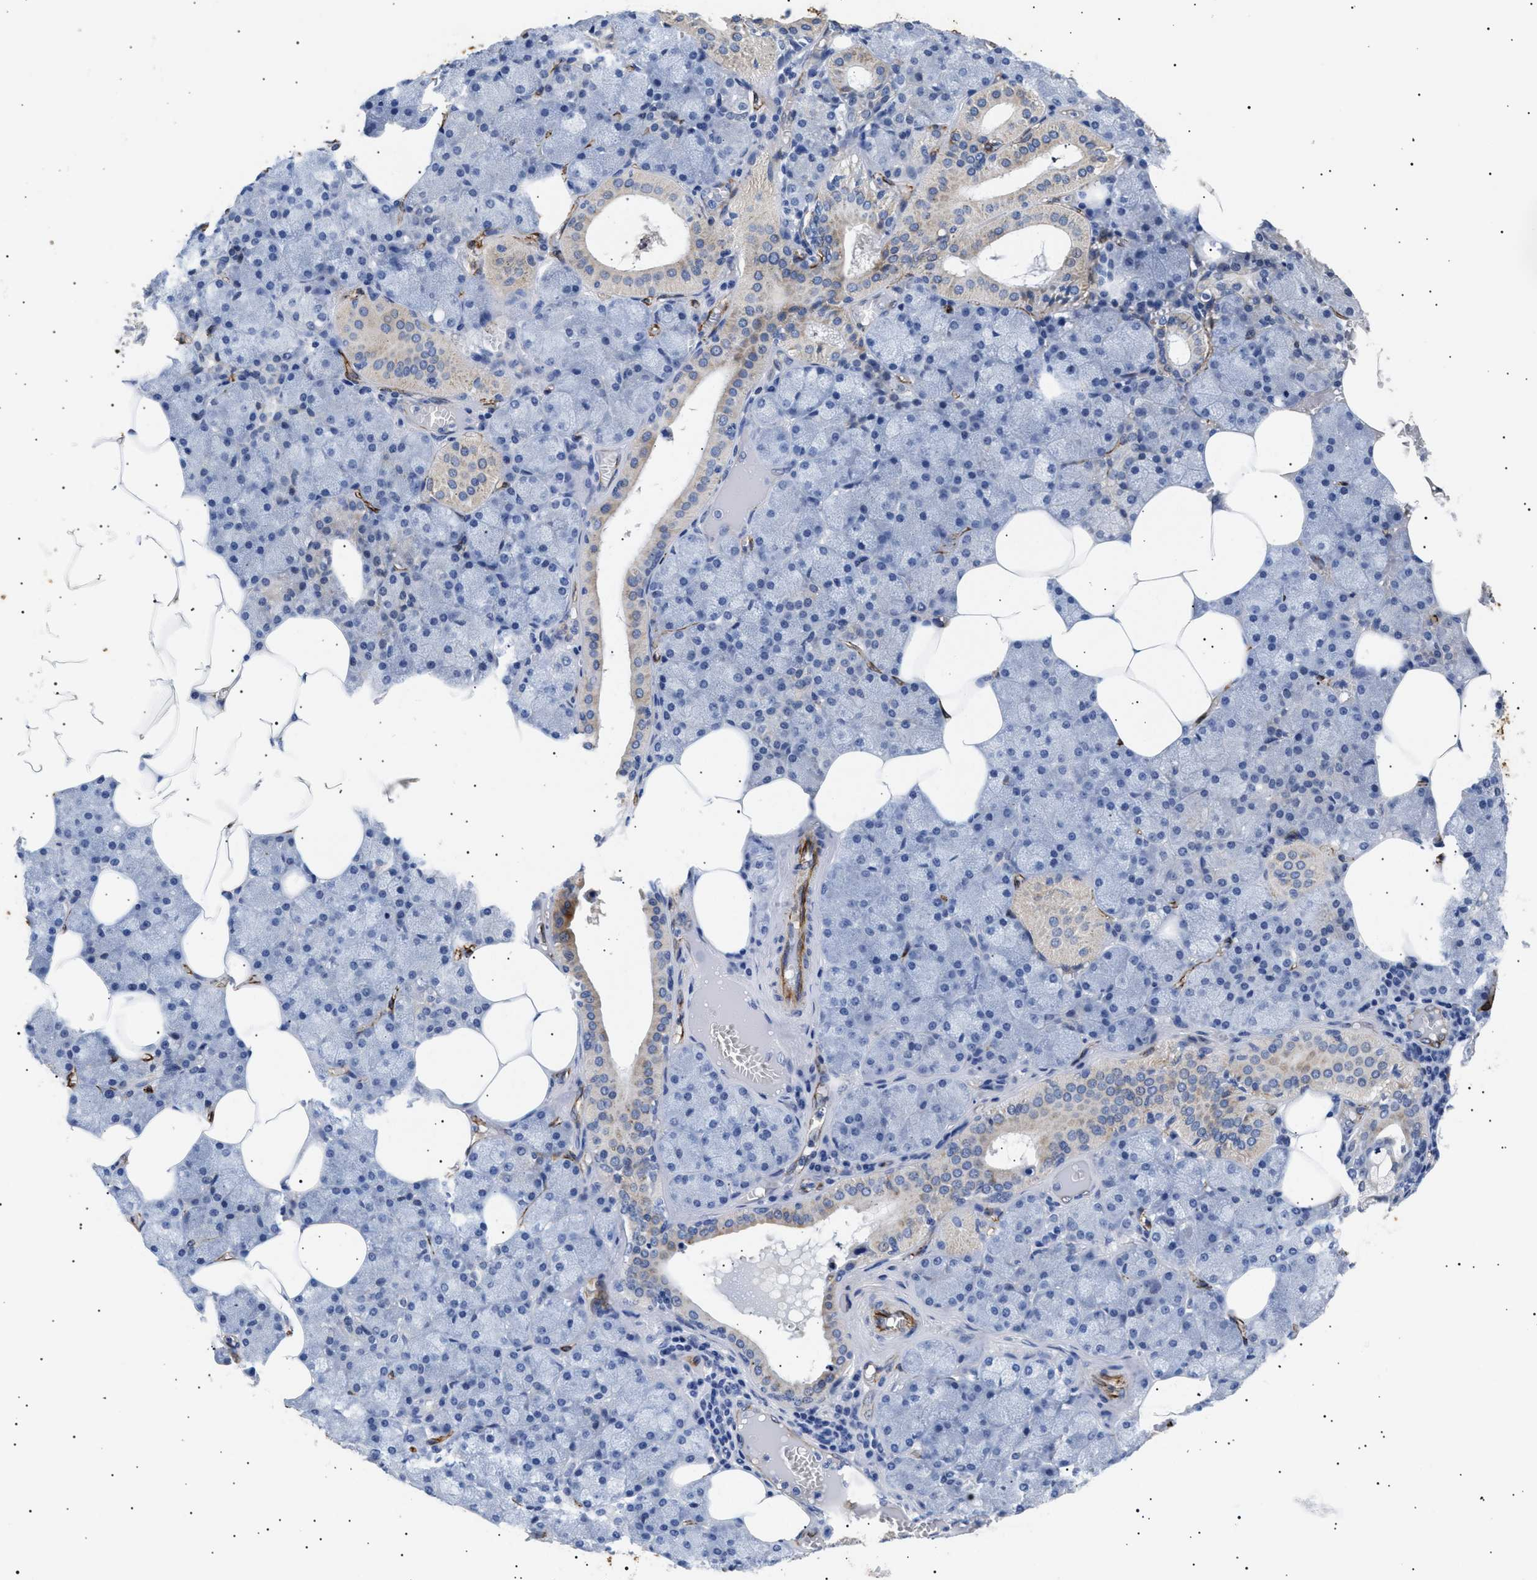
{"staining": {"intensity": "moderate", "quantity": "<25%", "location": "cytoplasmic/membranous"}, "tissue": "salivary gland", "cell_type": "Glandular cells", "image_type": "normal", "snomed": [{"axis": "morphology", "description": "Normal tissue, NOS"}, {"axis": "topography", "description": "Salivary gland"}], "caption": "This micrograph exhibits benign salivary gland stained with immunohistochemistry to label a protein in brown. The cytoplasmic/membranous of glandular cells show moderate positivity for the protein. Nuclei are counter-stained blue.", "gene": "OLFML2A", "patient": {"sex": "male", "age": 62}}